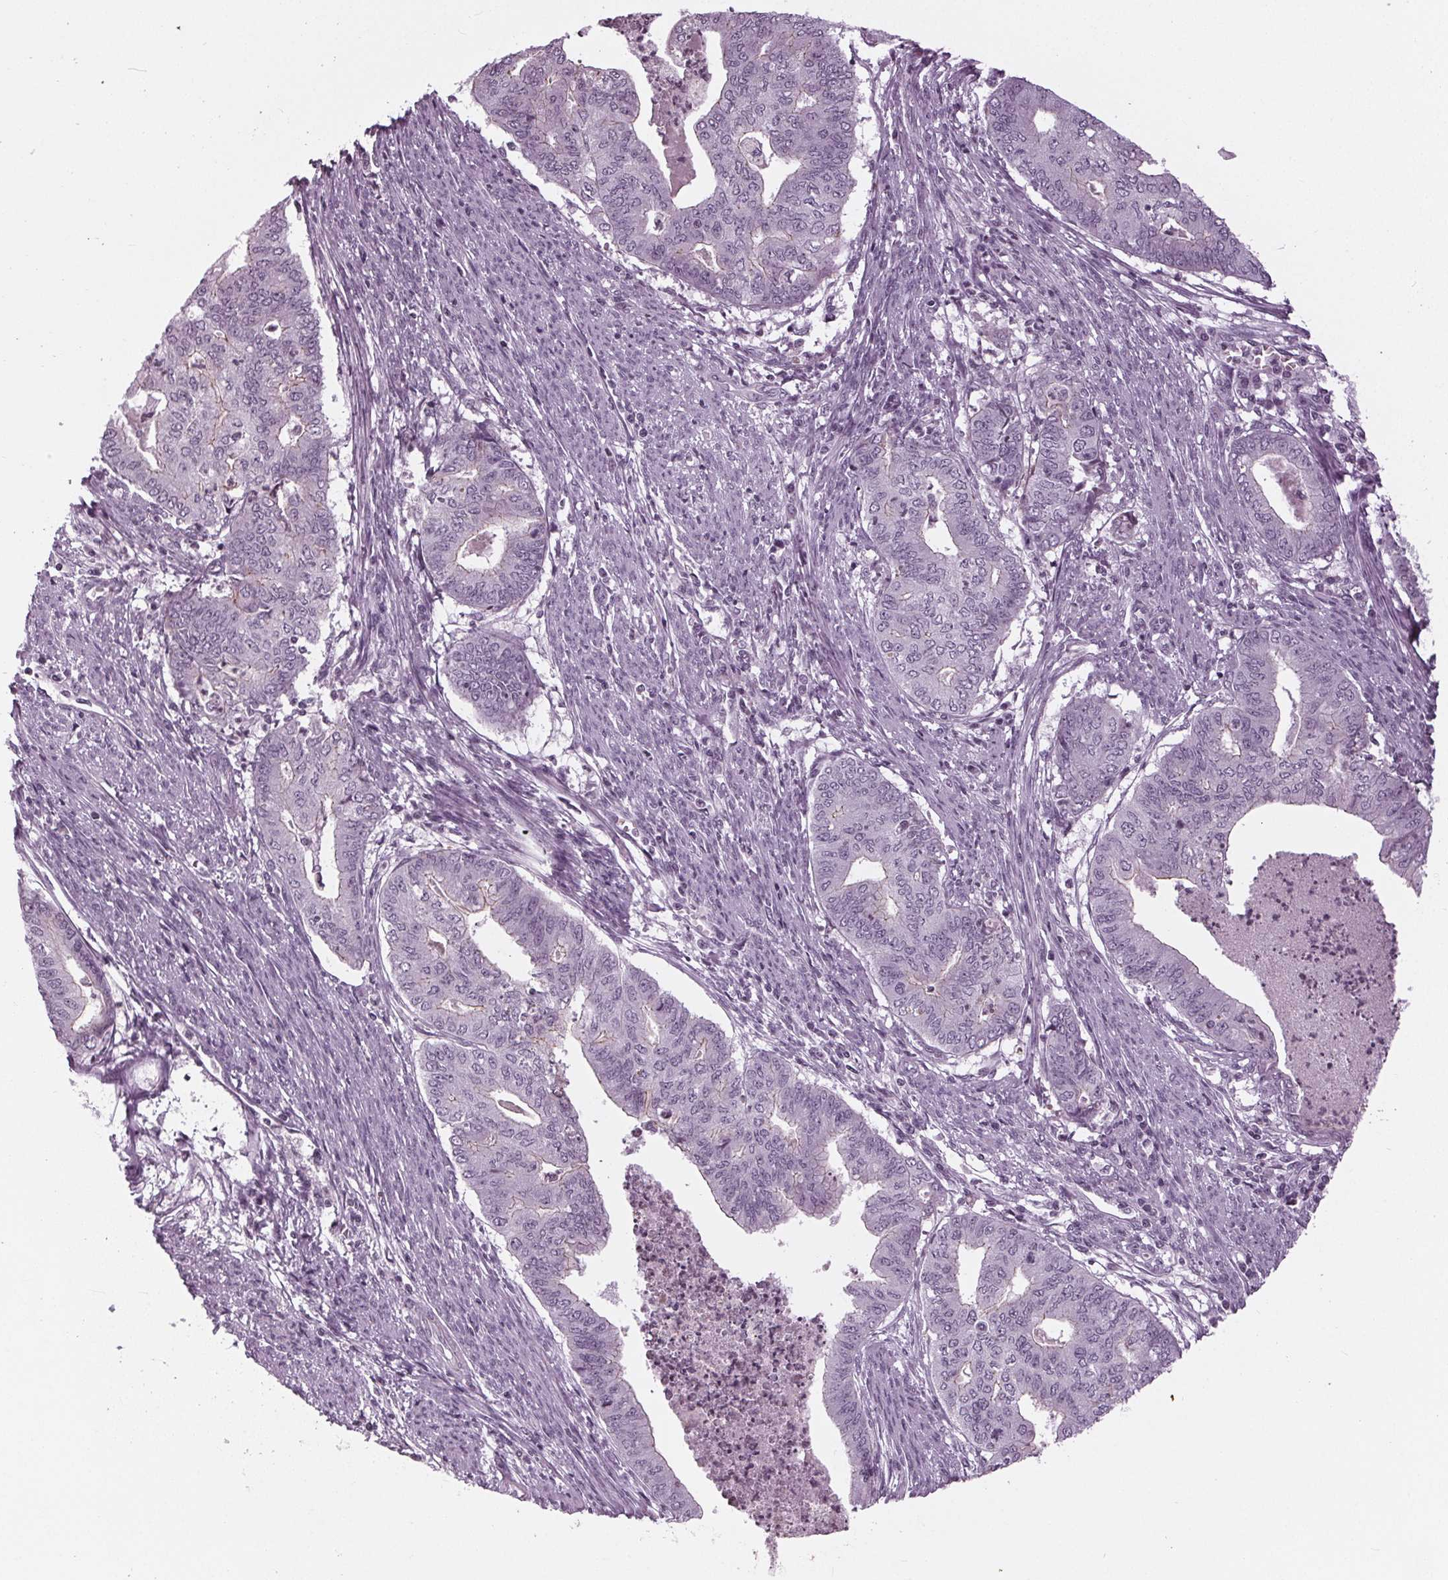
{"staining": {"intensity": "negative", "quantity": "none", "location": "none"}, "tissue": "endometrial cancer", "cell_type": "Tumor cells", "image_type": "cancer", "snomed": [{"axis": "morphology", "description": "Adenocarcinoma, NOS"}, {"axis": "topography", "description": "Endometrium"}], "caption": "IHC histopathology image of neoplastic tissue: adenocarcinoma (endometrial) stained with DAB demonstrates no significant protein staining in tumor cells.", "gene": "SLC9A4", "patient": {"sex": "female", "age": 79}}